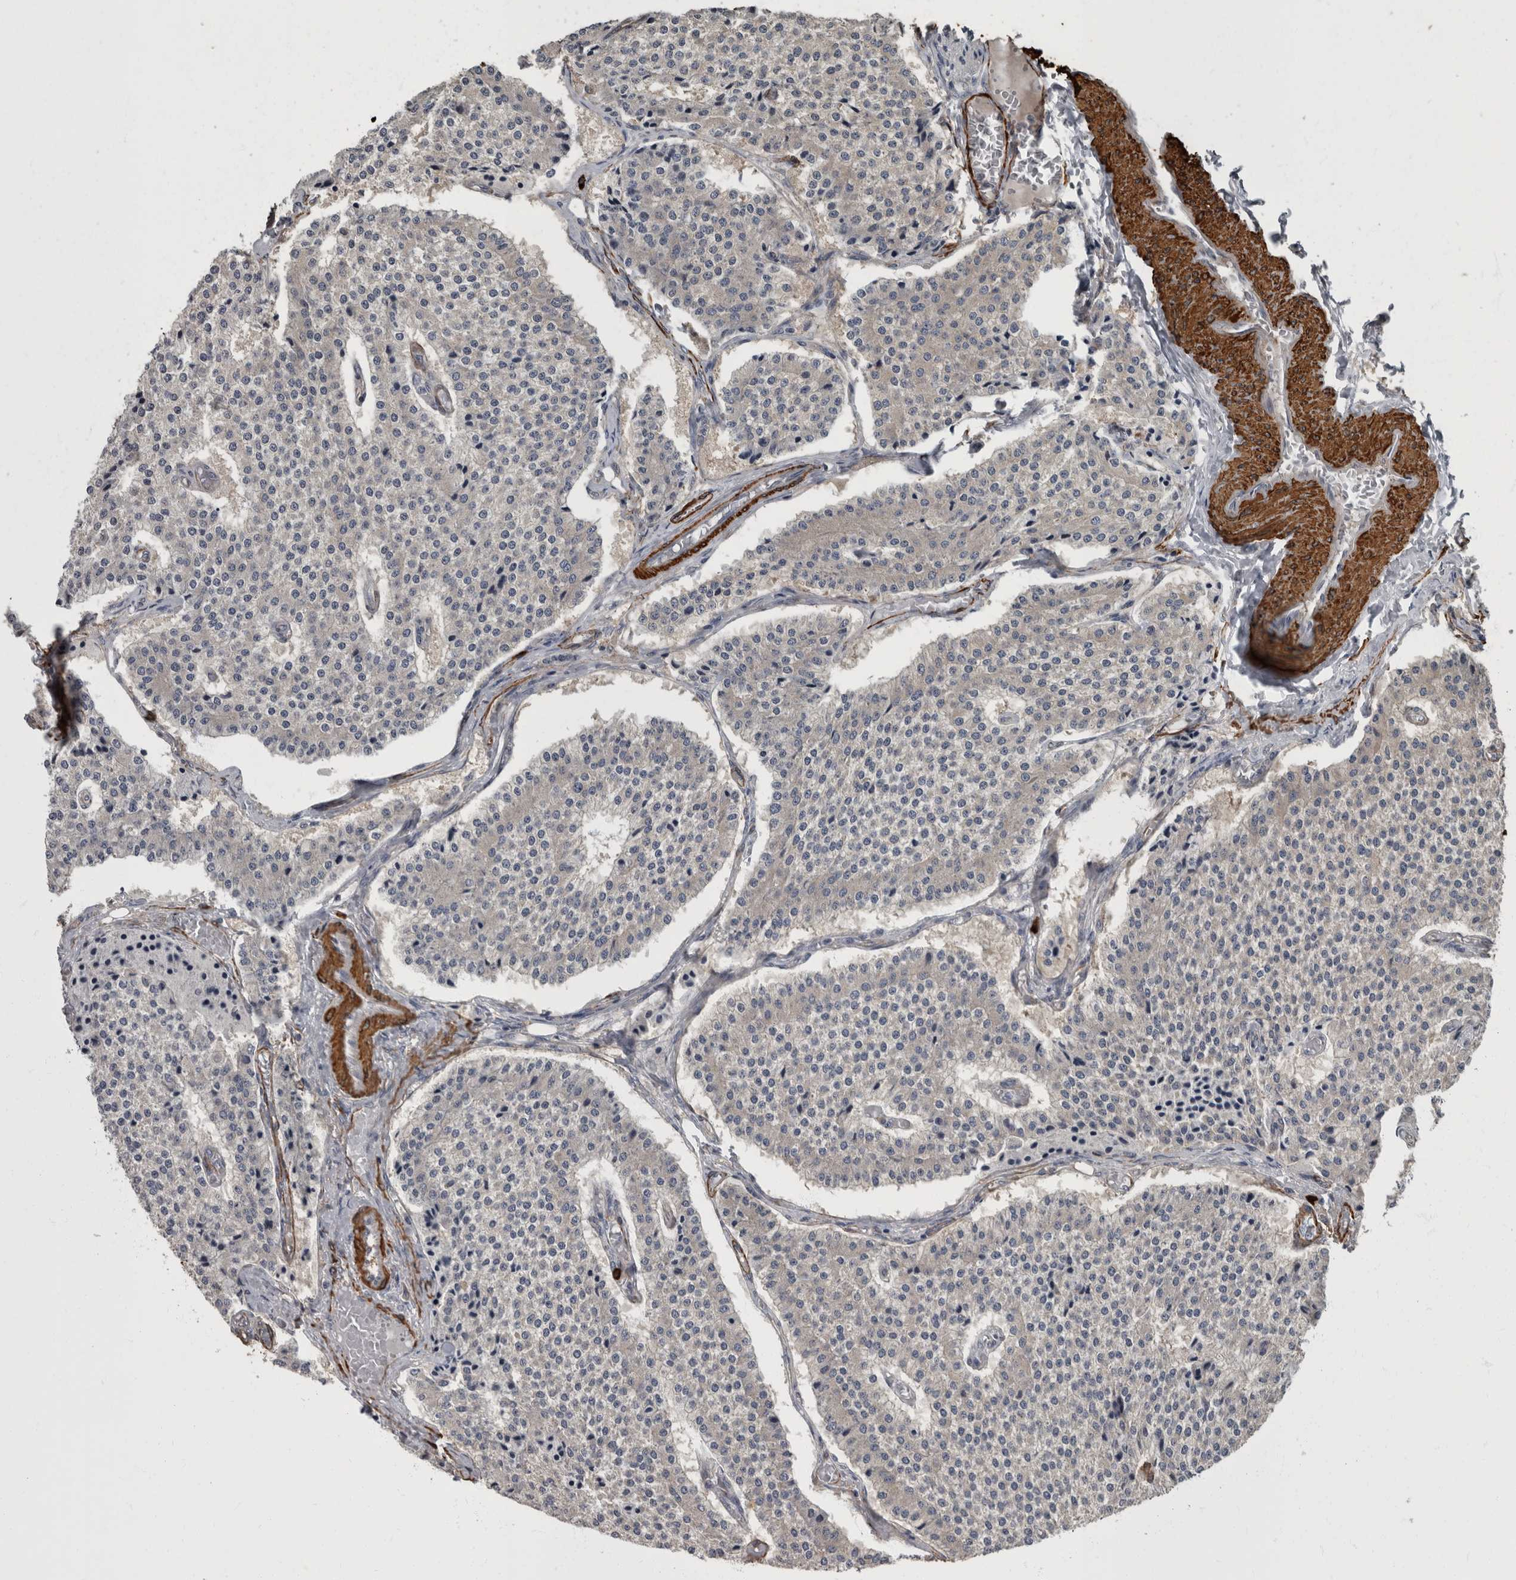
{"staining": {"intensity": "negative", "quantity": "none", "location": "none"}, "tissue": "carcinoid", "cell_type": "Tumor cells", "image_type": "cancer", "snomed": [{"axis": "morphology", "description": "Carcinoid, malignant, NOS"}, {"axis": "topography", "description": "Colon"}], "caption": "Tumor cells show no significant expression in carcinoid.", "gene": "MASTL", "patient": {"sex": "female", "age": 52}}